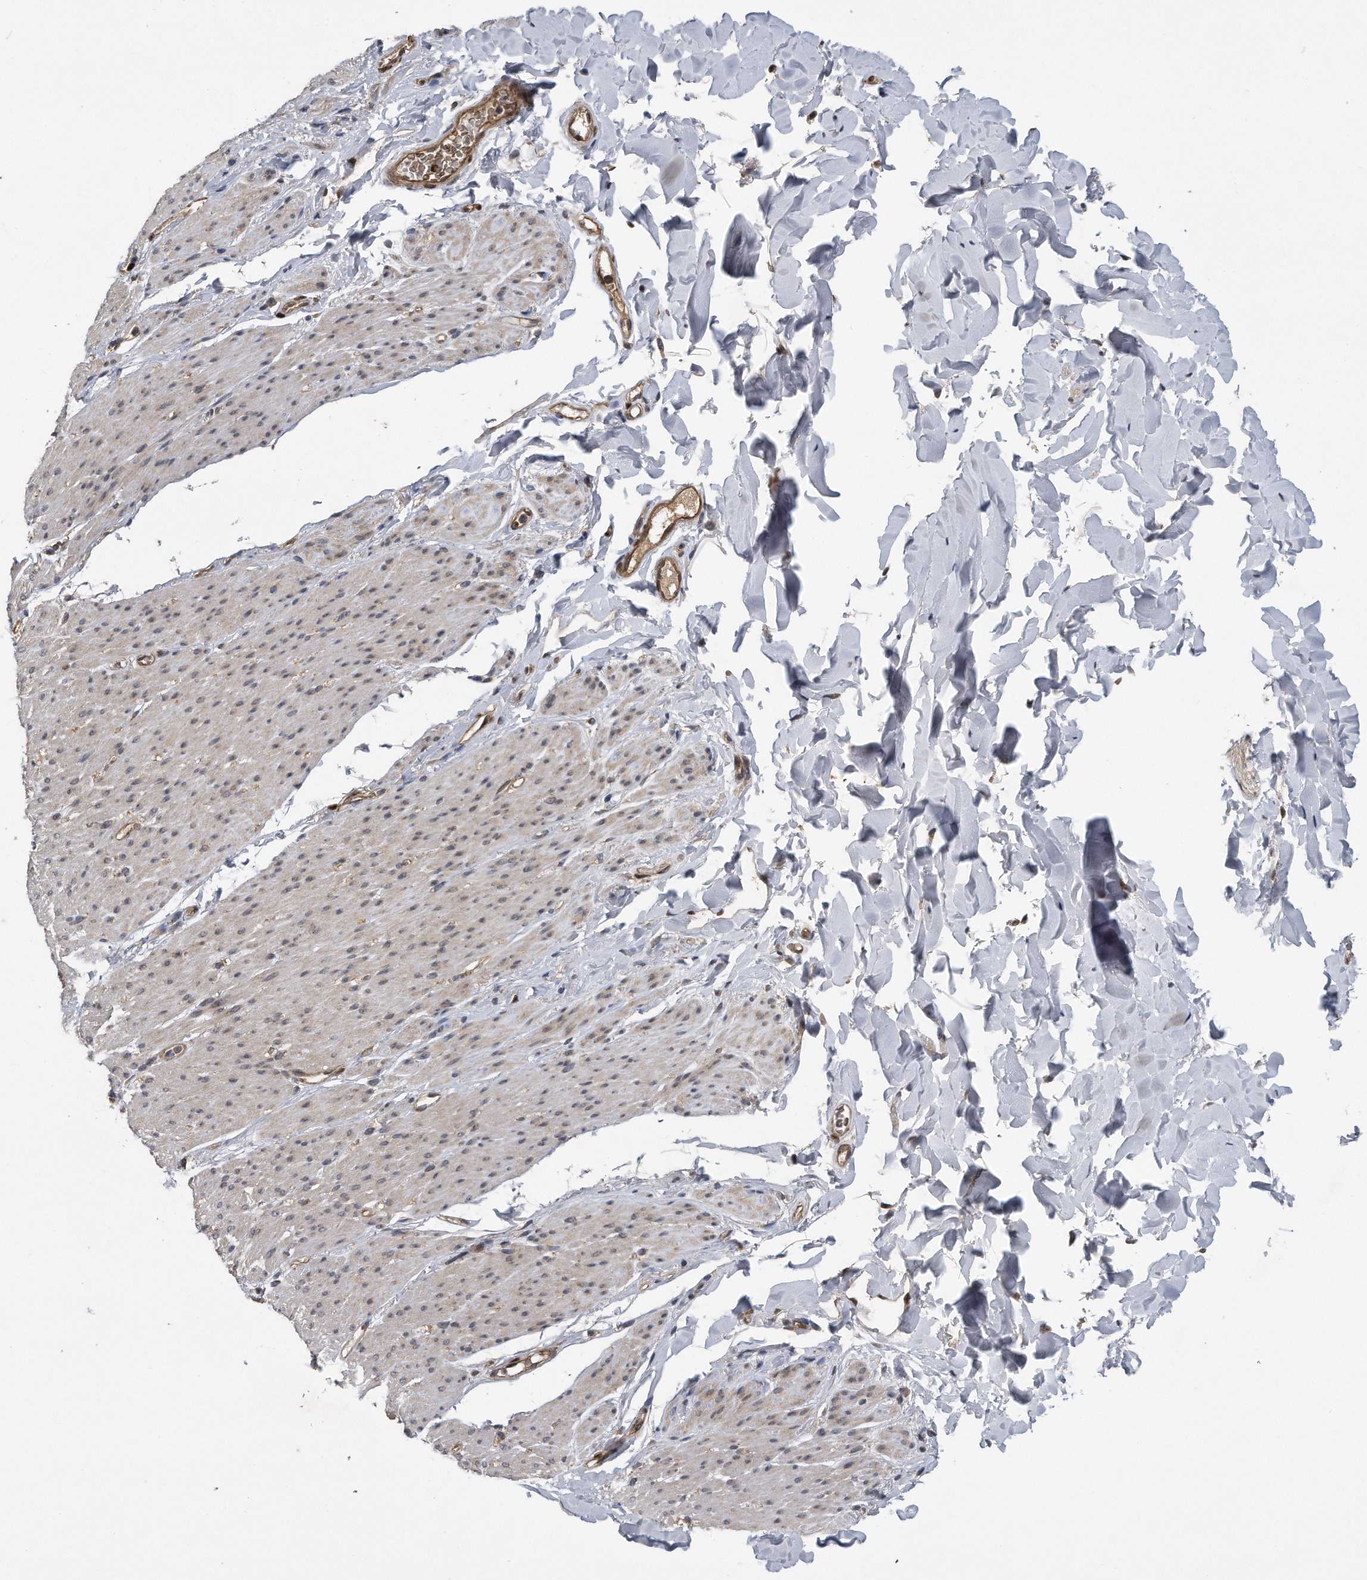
{"staining": {"intensity": "weak", "quantity": "25%-75%", "location": "cytoplasmic/membranous"}, "tissue": "smooth muscle", "cell_type": "Smooth muscle cells", "image_type": "normal", "snomed": [{"axis": "morphology", "description": "Normal tissue, NOS"}, {"axis": "topography", "description": "Colon"}, {"axis": "topography", "description": "Peripheral nerve tissue"}], "caption": "Immunohistochemistry (IHC) staining of benign smooth muscle, which displays low levels of weak cytoplasmic/membranous expression in about 25%-75% of smooth muscle cells indicating weak cytoplasmic/membranous protein expression. The staining was performed using DAB (3,3'-diaminobenzidine) (brown) for protein detection and nuclei were counterstained in hematoxylin (blue).", "gene": "ZNF79", "patient": {"sex": "female", "age": 61}}